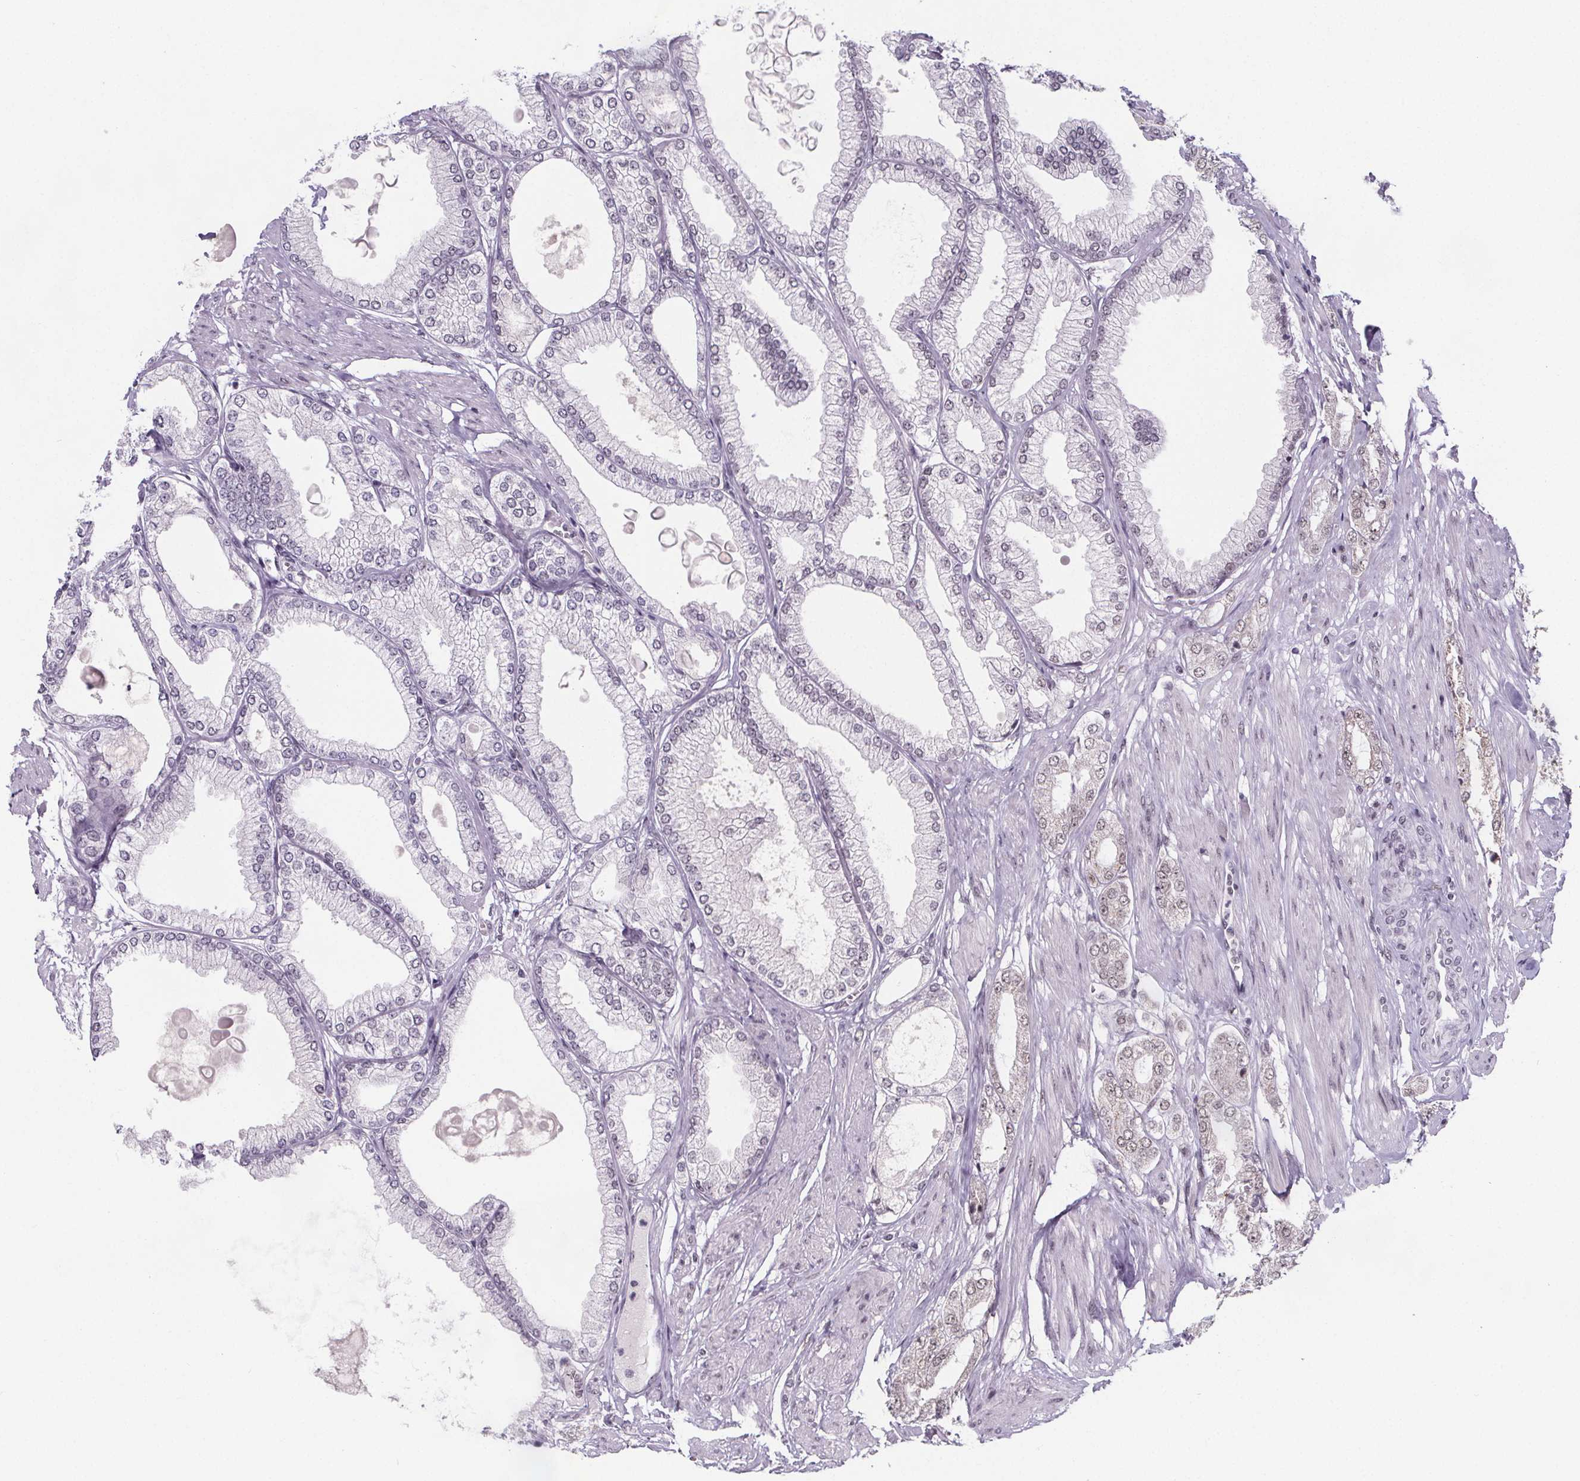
{"staining": {"intensity": "negative", "quantity": "none", "location": "none"}, "tissue": "prostate cancer", "cell_type": "Tumor cells", "image_type": "cancer", "snomed": [{"axis": "morphology", "description": "Adenocarcinoma, High grade"}, {"axis": "topography", "description": "Prostate"}], "caption": "Histopathology image shows no significant protein expression in tumor cells of adenocarcinoma (high-grade) (prostate).", "gene": "ZNF572", "patient": {"sex": "male", "age": 68}}